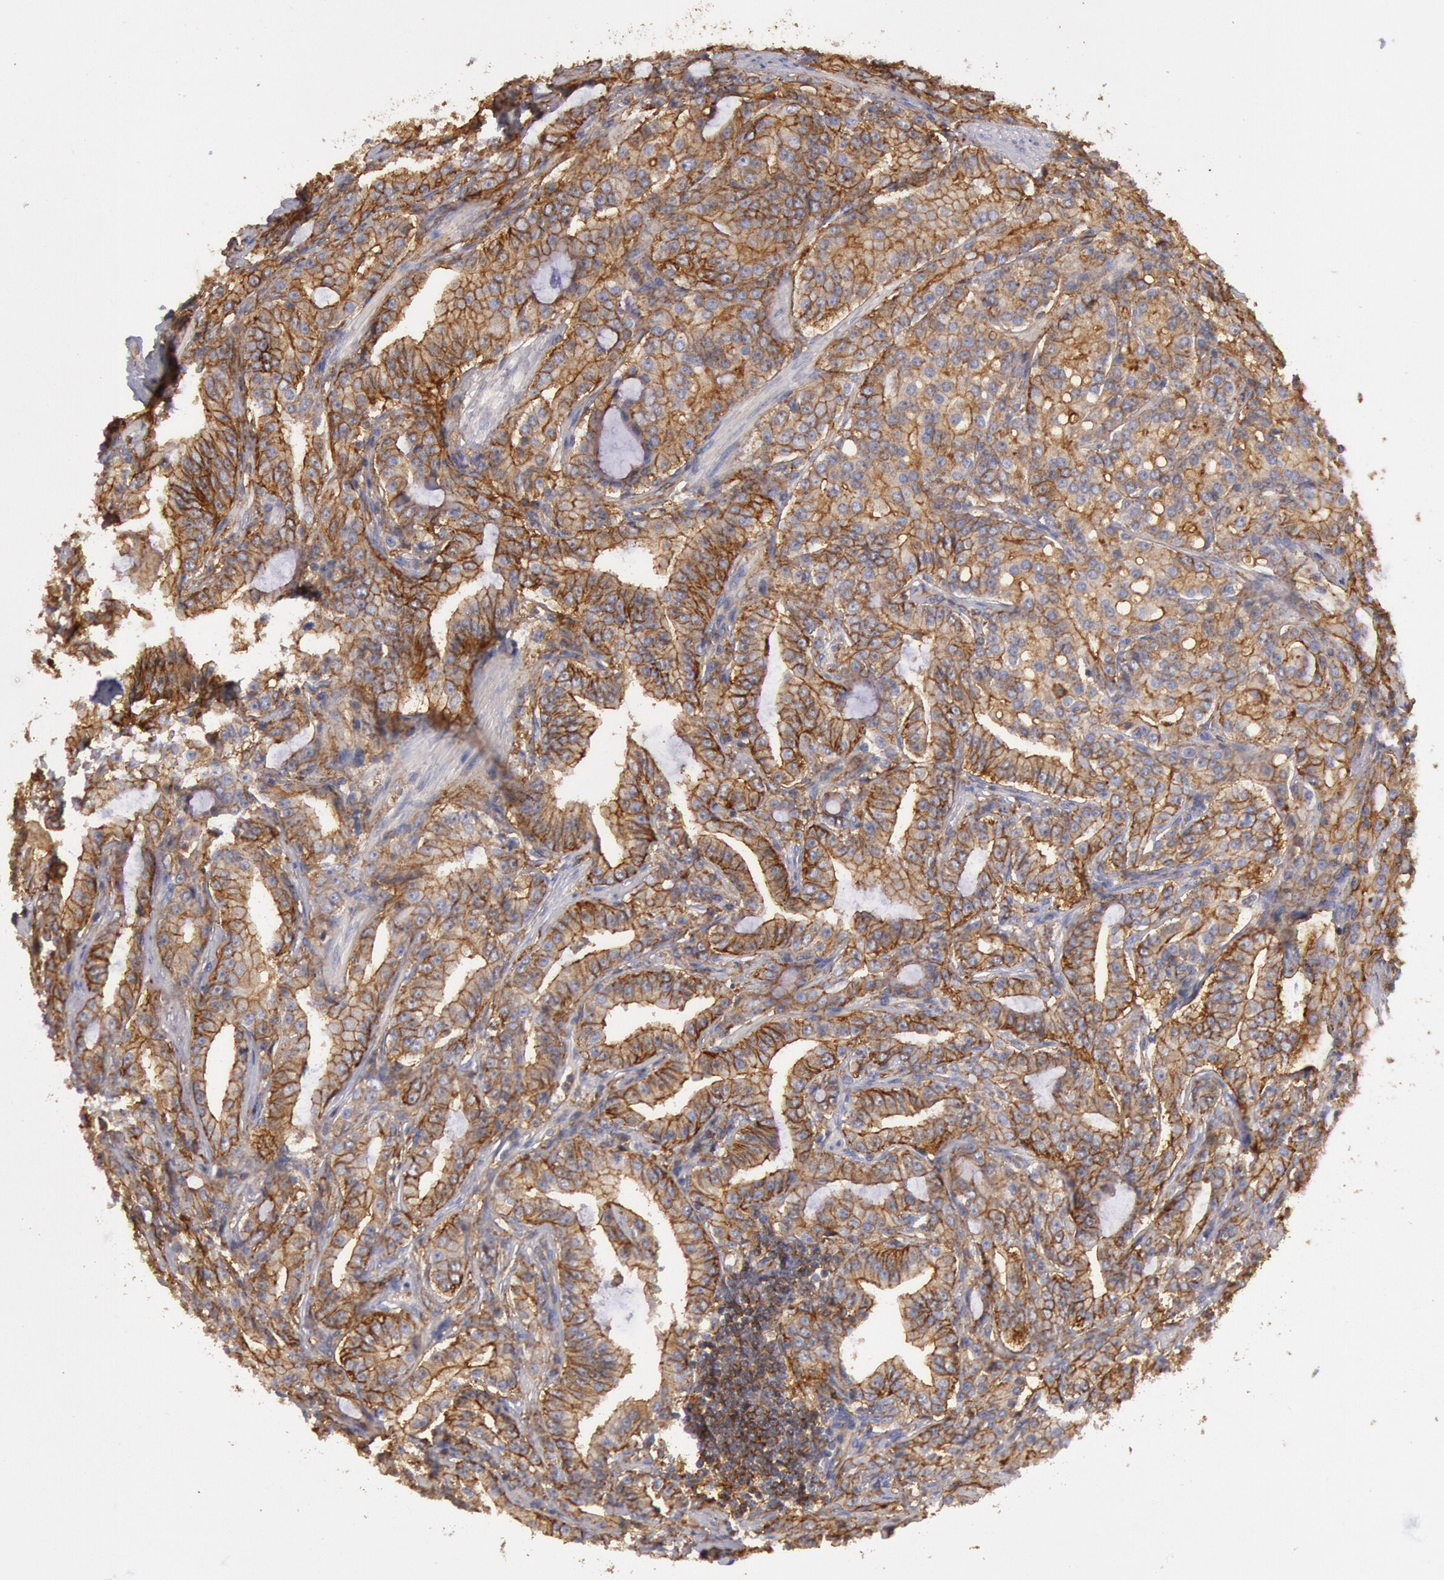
{"staining": {"intensity": "moderate", "quantity": ">75%", "location": "cytoplasmic/membranous"}, "tissue": "prostate cancer", "cell_type": "Tumor cells", "image_type": "cancer", "snomed": [{"axis": "morphology", "description": "Adenocarcinoma, Medium grade"}, {"axis": "topography", "description": "Prostate"}], "caption": "Protein staining exhibits moderate cytoplasmic/membranous staining in about >75% of tumor cells in adenocarcinoma (medium-grade) (prostate).", "gene": "SNAP23", "patient": {"sex": "male", "age": 72}}